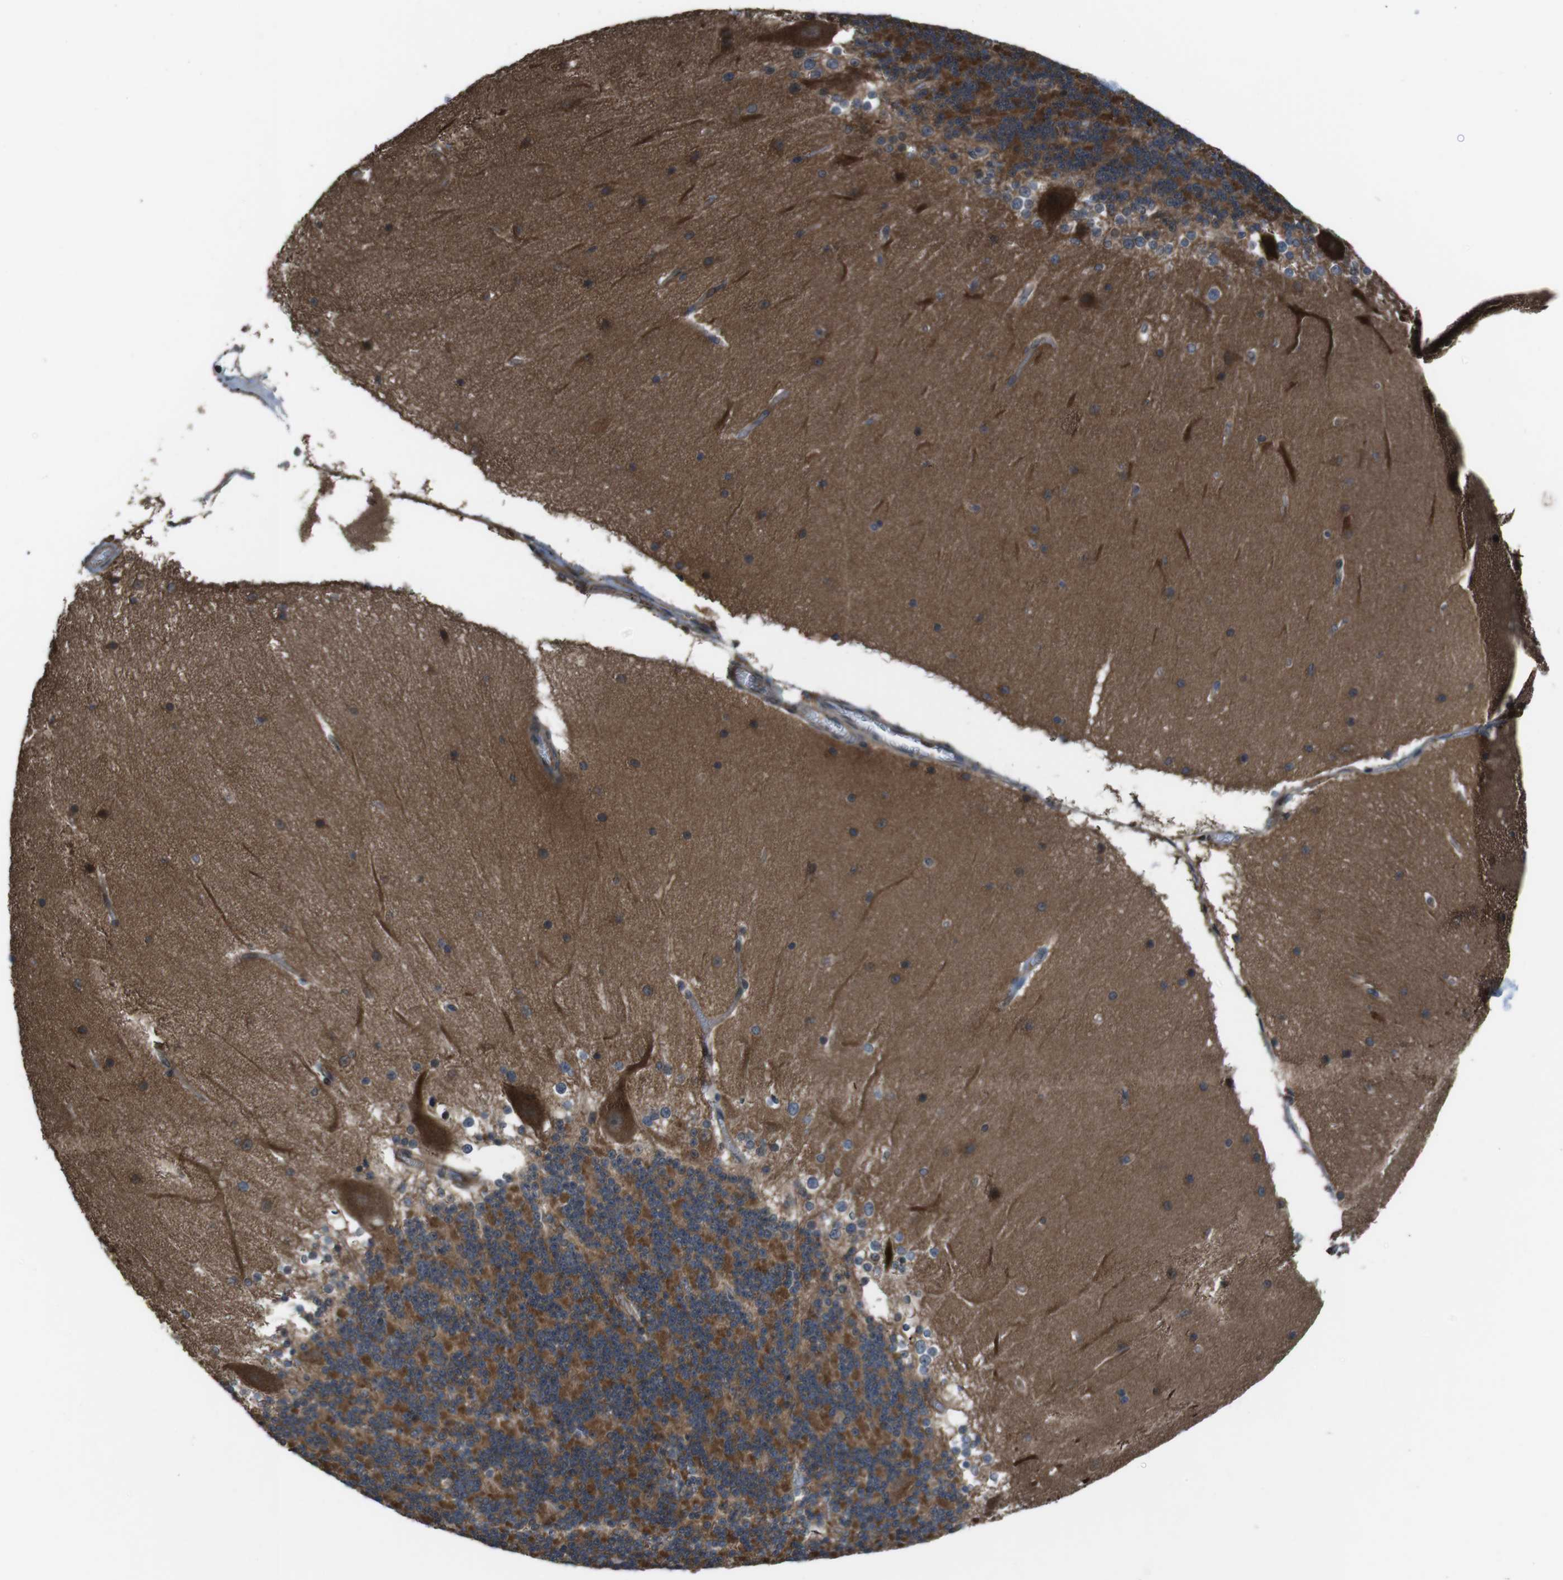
{"staining": {"intensity": "moderate", "quantity": ">75%", "location": "cytoplasmic/membranous"}, "tissue": "cerebellum", "cell_type": "Cells in granular layer", "image_type": "normal", "snomed": [{"axis": "morphology", "description": "Normal tissue, NOS"}, {"axis": "topography", "description": "Cerebellum"}], "caption": "This is an image of immunohistochemistry (IHC) staining of normal cerebellum, which shows moderate staining in the cytoplasmic/membranous of cells in granular layer.", "gene": "SLC22A23", "patient": {"sex": "female", "age": 19}}